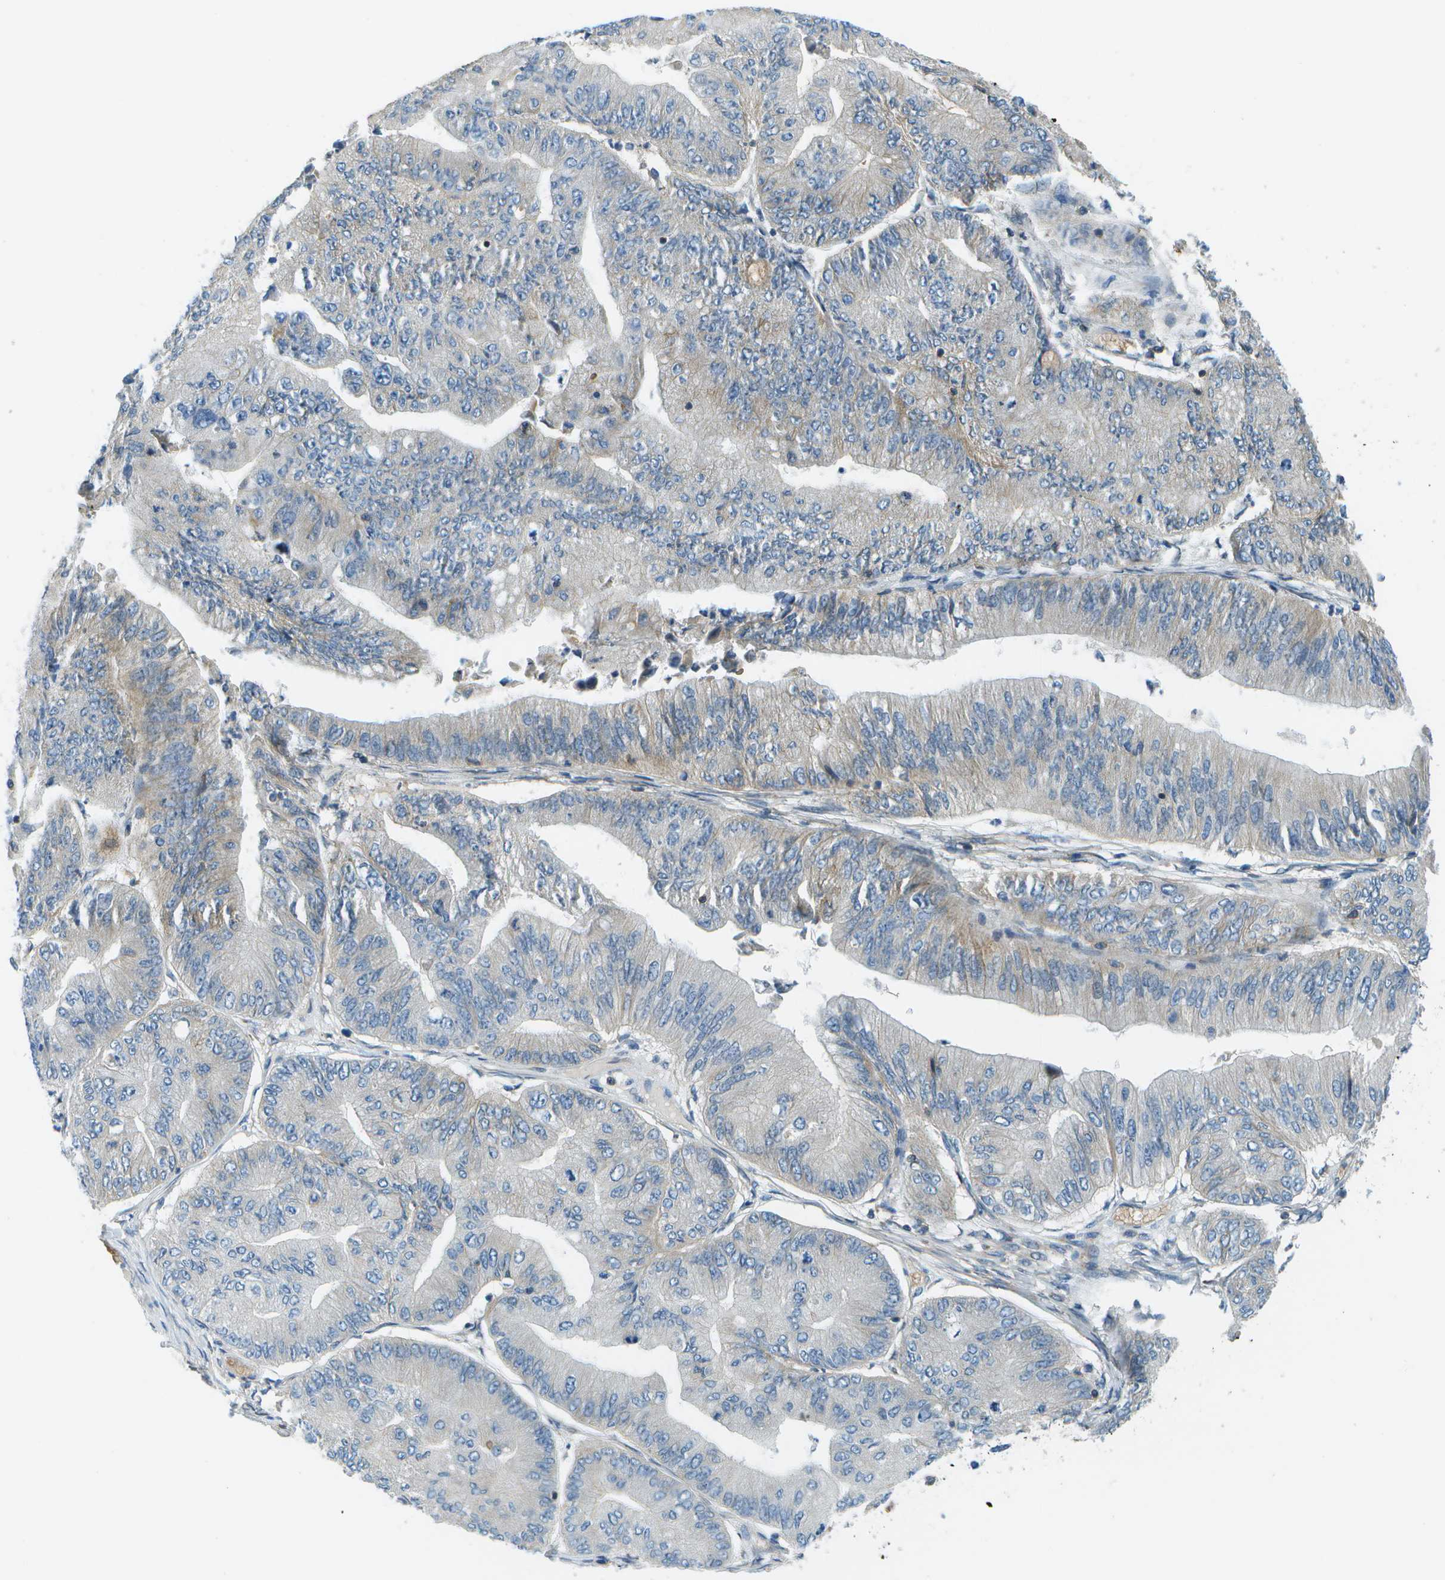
{"staining": {"intensity": "weak", "quantity": "<25%", "location": "cytoplasmic/membranous"}, "tissue": "ovarian cancer", "cell_type": "Tumor cells", "image_type": "cancer", "snomed": [{"axis": "morphology", "description": "Cystadenocarcinoma, mucinous, NOS"}, {"axis": "topography", "description": "Ovary"}], "caption": "Tumor cells show no significant positivity in ovarian mucinous cystadenocarcinoma.", "gene": "CTIF", "patient": {"sex": "female", "age": 61}}